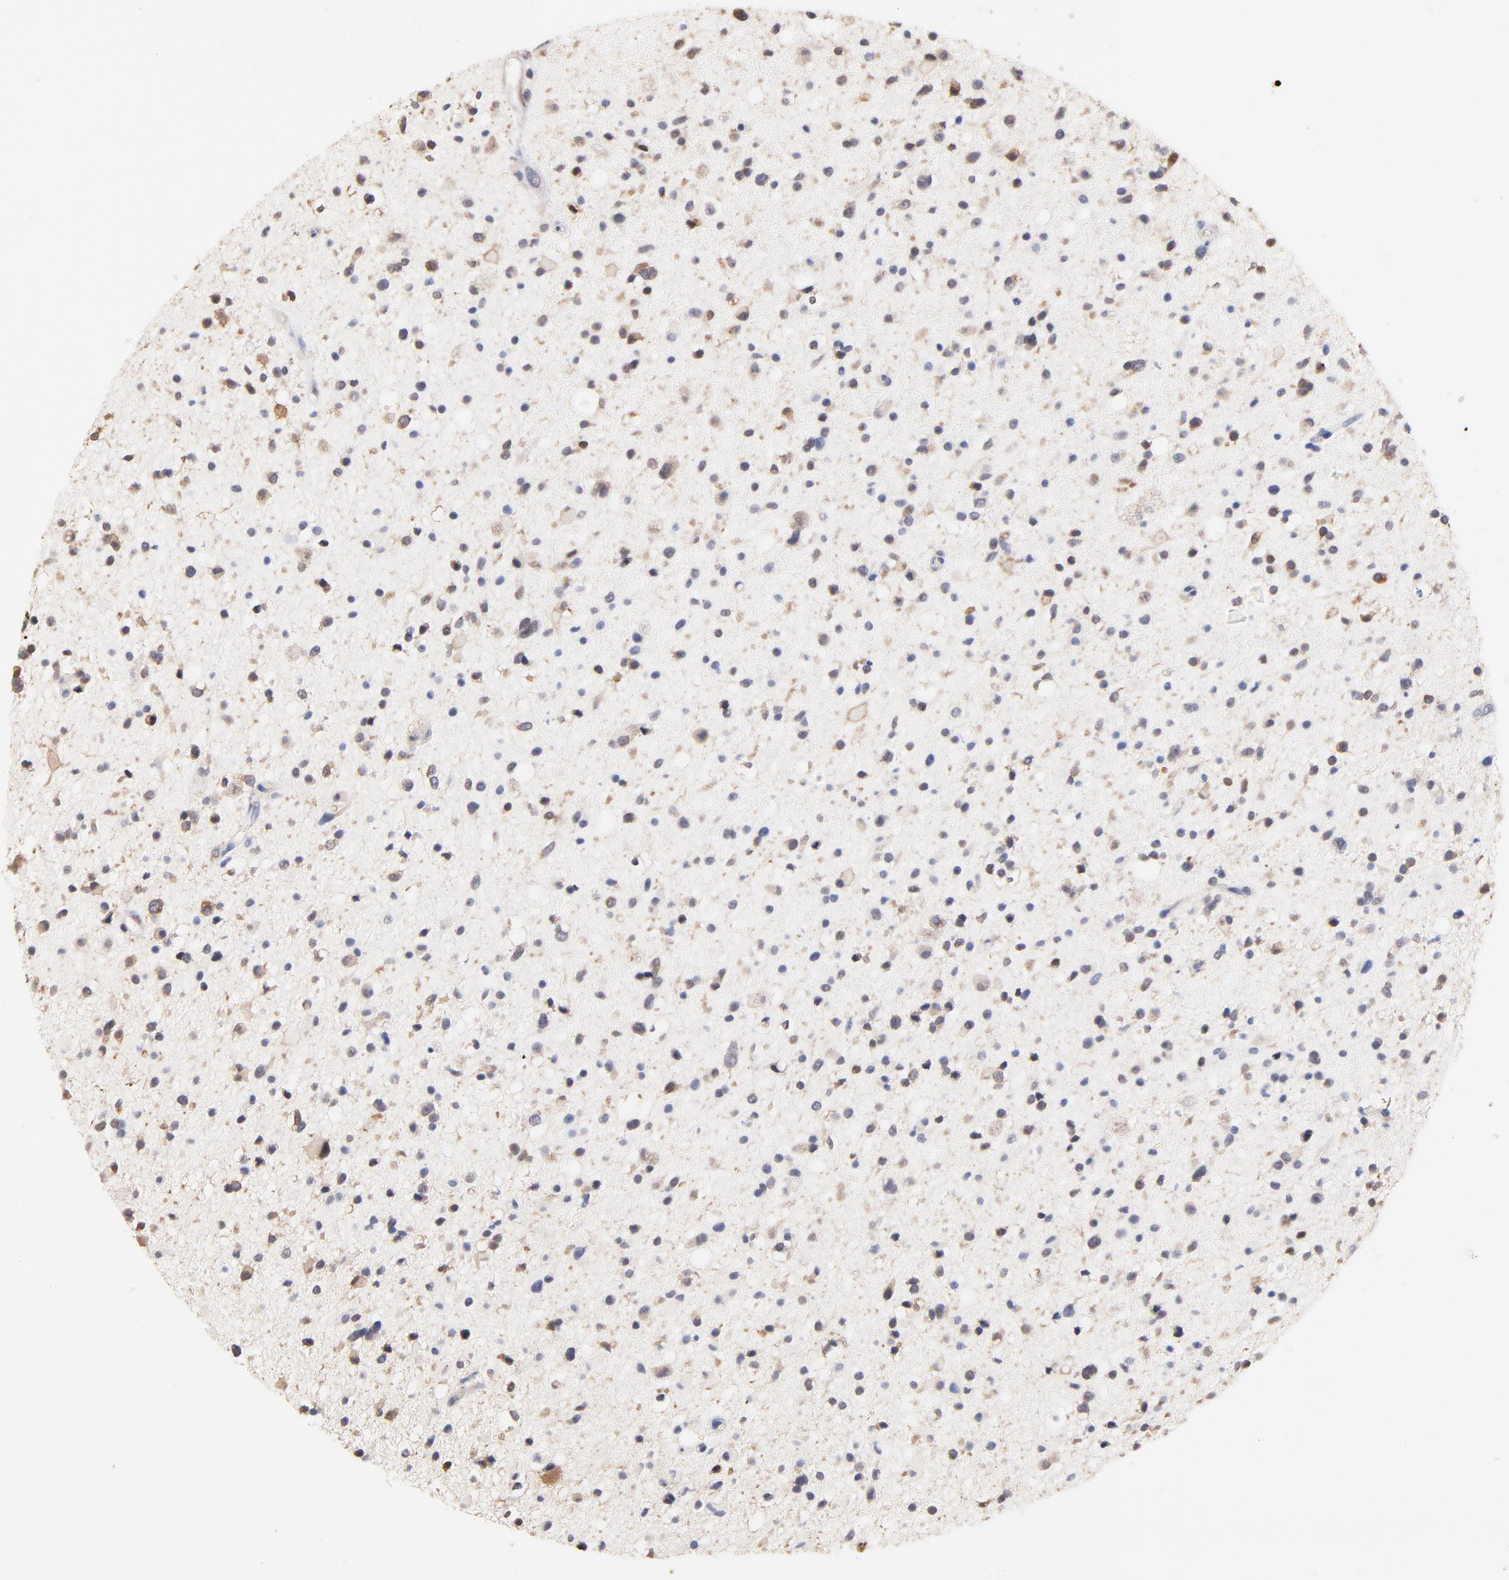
{"staining": {"intensity": "weak", "quantity": "<25%", "location": "cytoplasmic/membranous"}, "tissue": "glioma", "cell_type": "Tumor cells", "image_type": "cancer", "snomed": [{"axis": "morphology", "description": "Glioma, malignant, High grade"}, {"axis": "topography", "description": "Brain"}], "caption": "There is no significant staining in tumor cells of glioma. (DAB IHC with hematoxylin counter stain).", "gene": "RIBC2", "patient": {"sex": "male", "age": 33}}